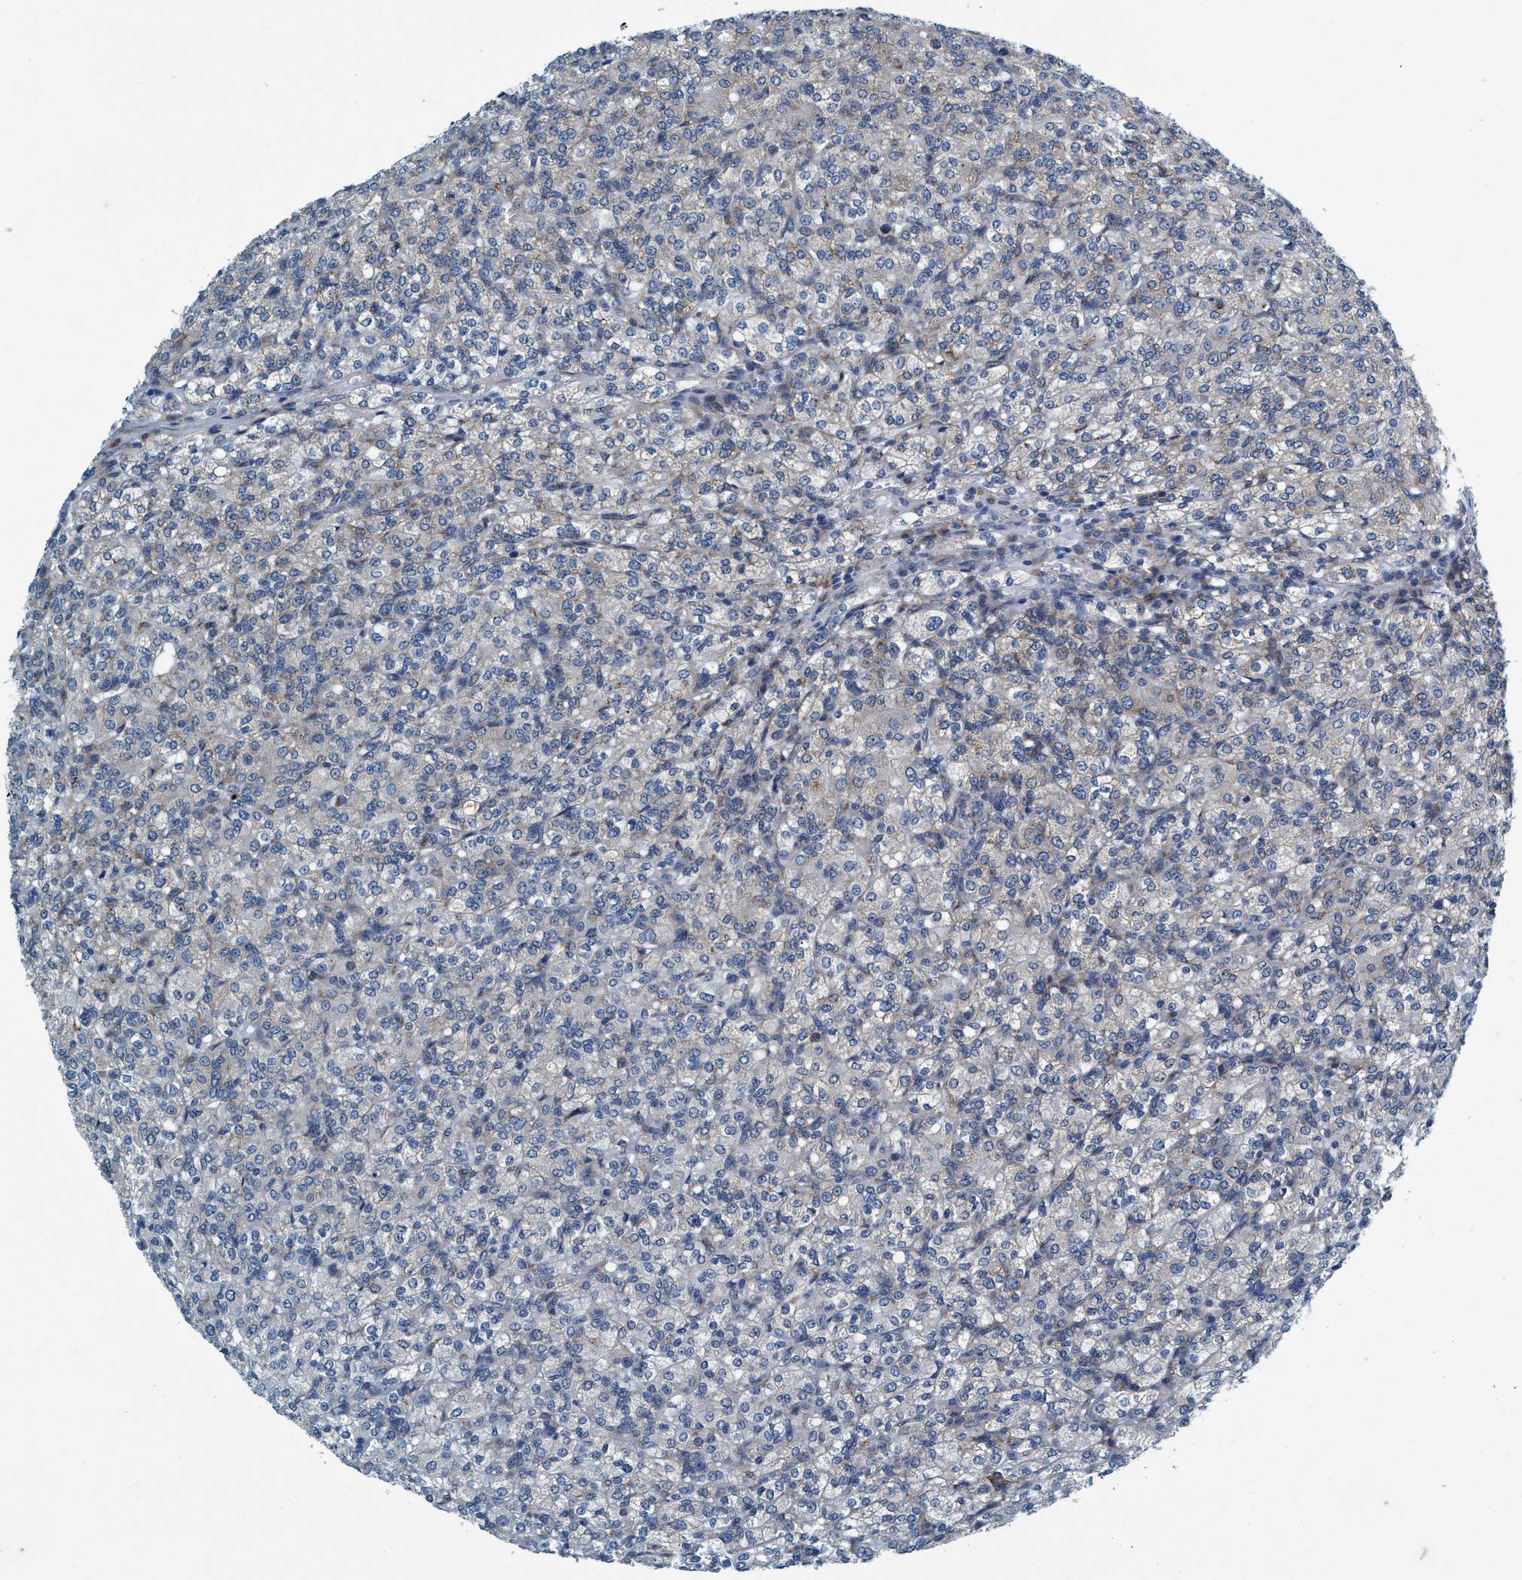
{"staining": {"intensity": "negative", "quantity": "none", "location": "none"}, "tissue": "renal cancer", "cell_type": "Tumor cells", "image_type": "cancer", "snomed": [{"axis": "morphology", "description": "Adenocarcinoma, NOS"}, {"axis": "topography", "description": "Kidney"}], "caption": "Histopathology image shows no protein expression in tumor cells of renal cancer (adenocarcinoma) tissue.", "gene": "ARMC9", "patient": {"sex": "male", "age": 77}}